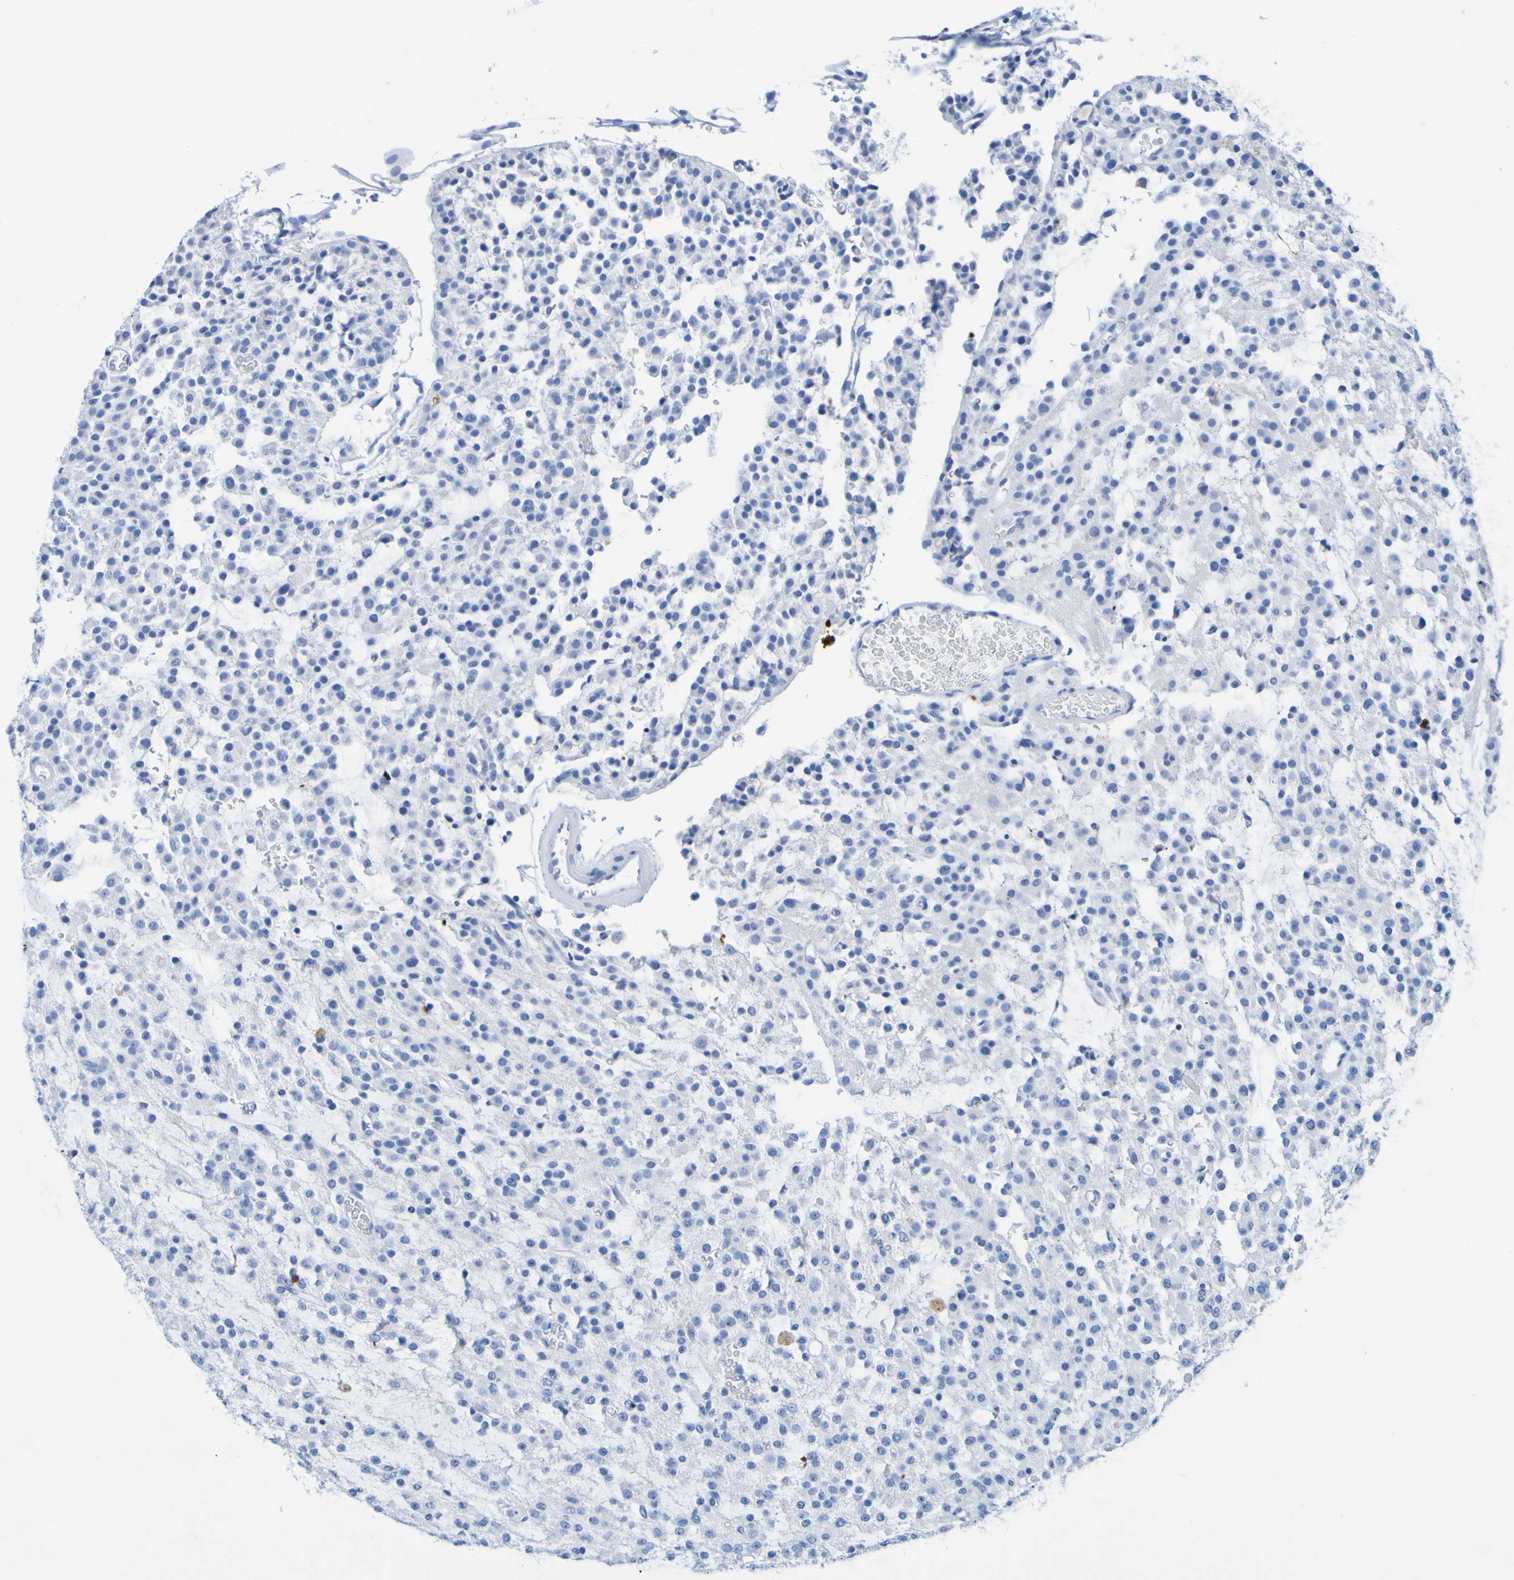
{"staining": {"intensity": "negative", "quantity": "none", "location": "none"}, "tissue": "glioma", "cell_type": "Tumor cells", "image_type": "cancer", "snomed": [{"axis": "morphology", "description": "Glioma, malignant, Low grade"}, {"axis": "topography", "description": "Brain"}], "caption": "There is no significant positivity in tumor cells of glioma. (DAB immunohistochemistry visualized using brightfield microscopy, high magnification).", "gene": "DPEP1", "patient": {"sex": "male", "age": 38}}